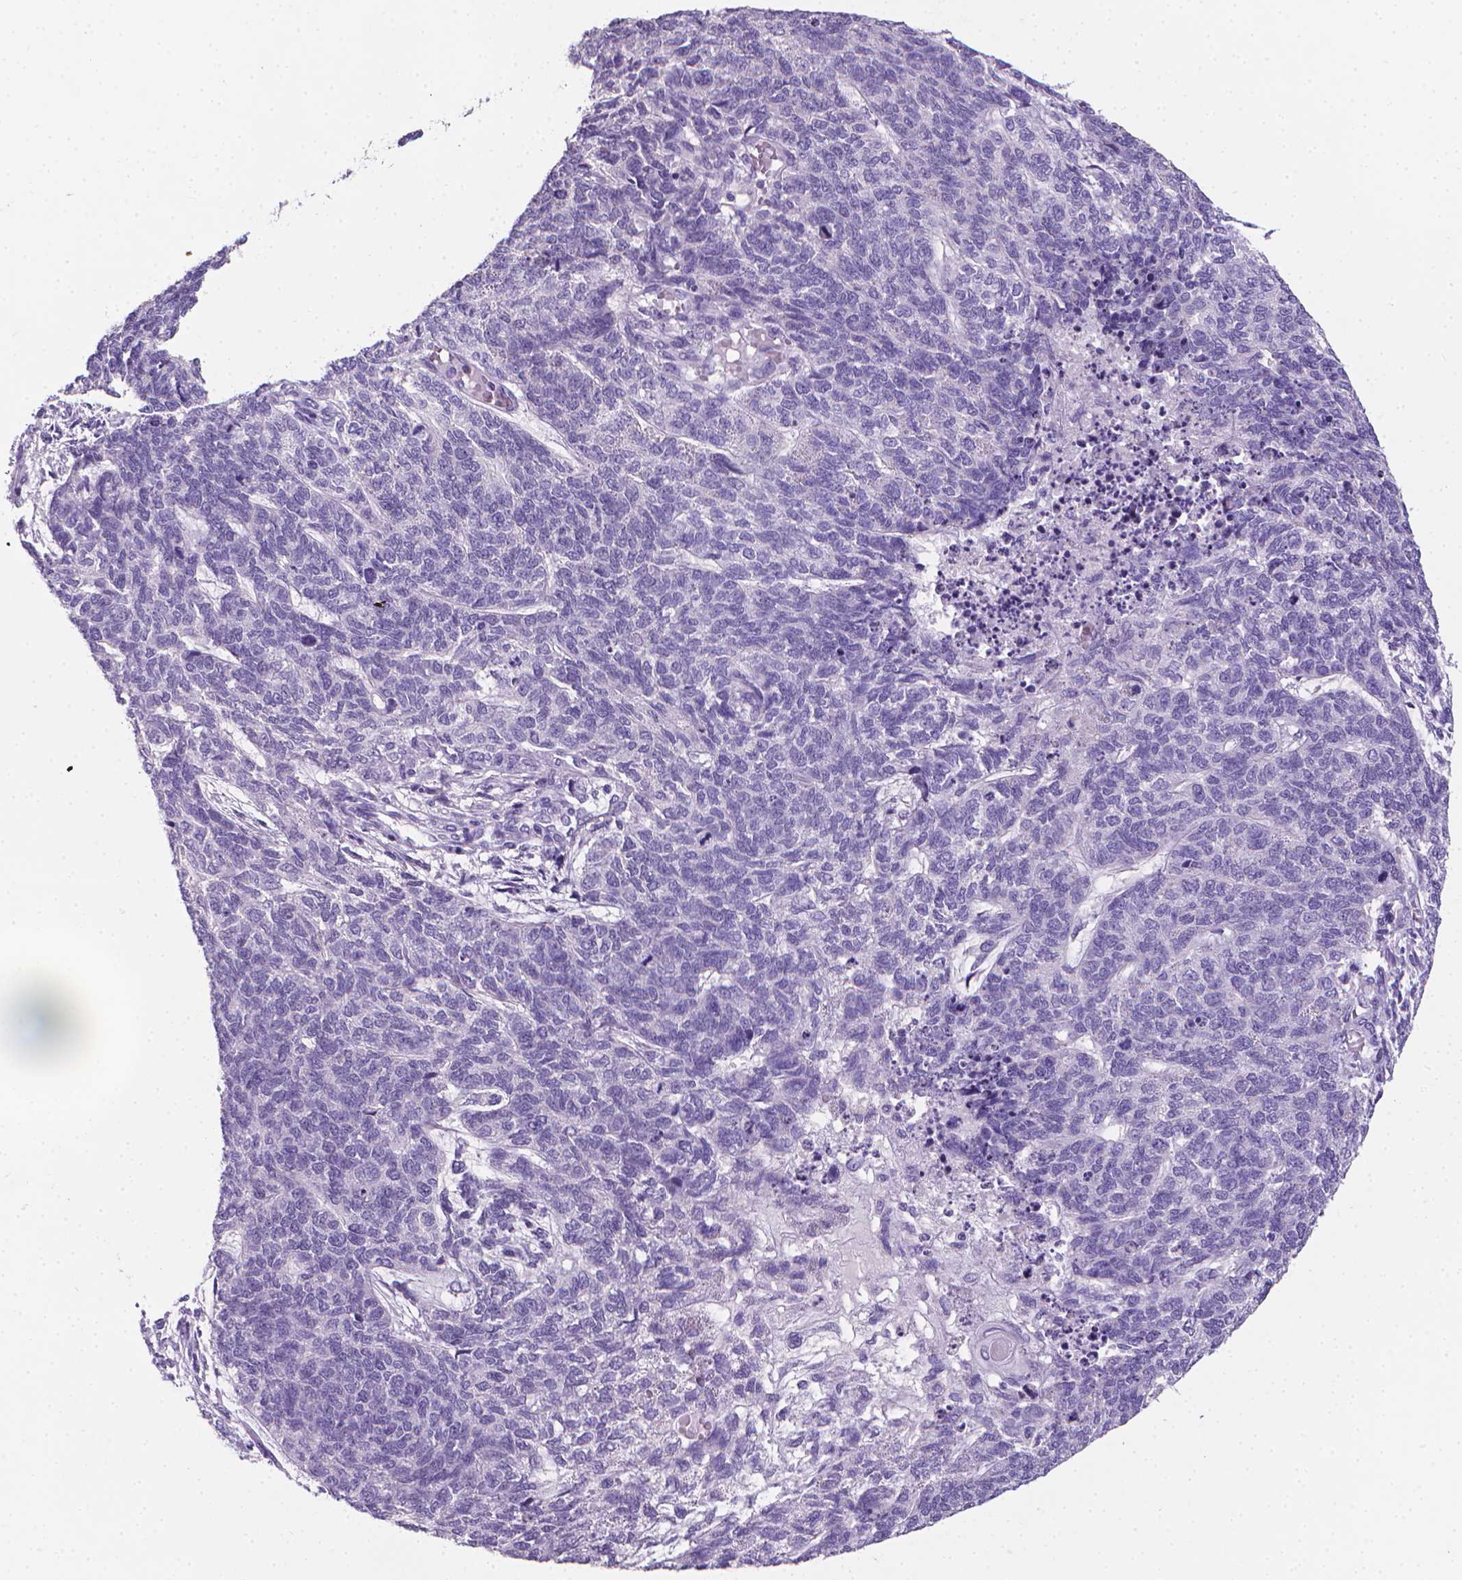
{"staining": {"intensity": "negative", "quantity": "none", "location": "none"}, "tissue": "cervical cancer", "cell_type": "Tumor cells", "image_type": "cancer", "snomed": [{"axis": "morphology", "description": "Squamous cell carcinoma, NOS"}, {"axis": "topography", "description": "Cervix"}], "caption": "Tumor cells are negative for brown protein staining in cervical cancer.", "gene": "XPNPEP2", "patient": {"sex": "female", "age": 63}}